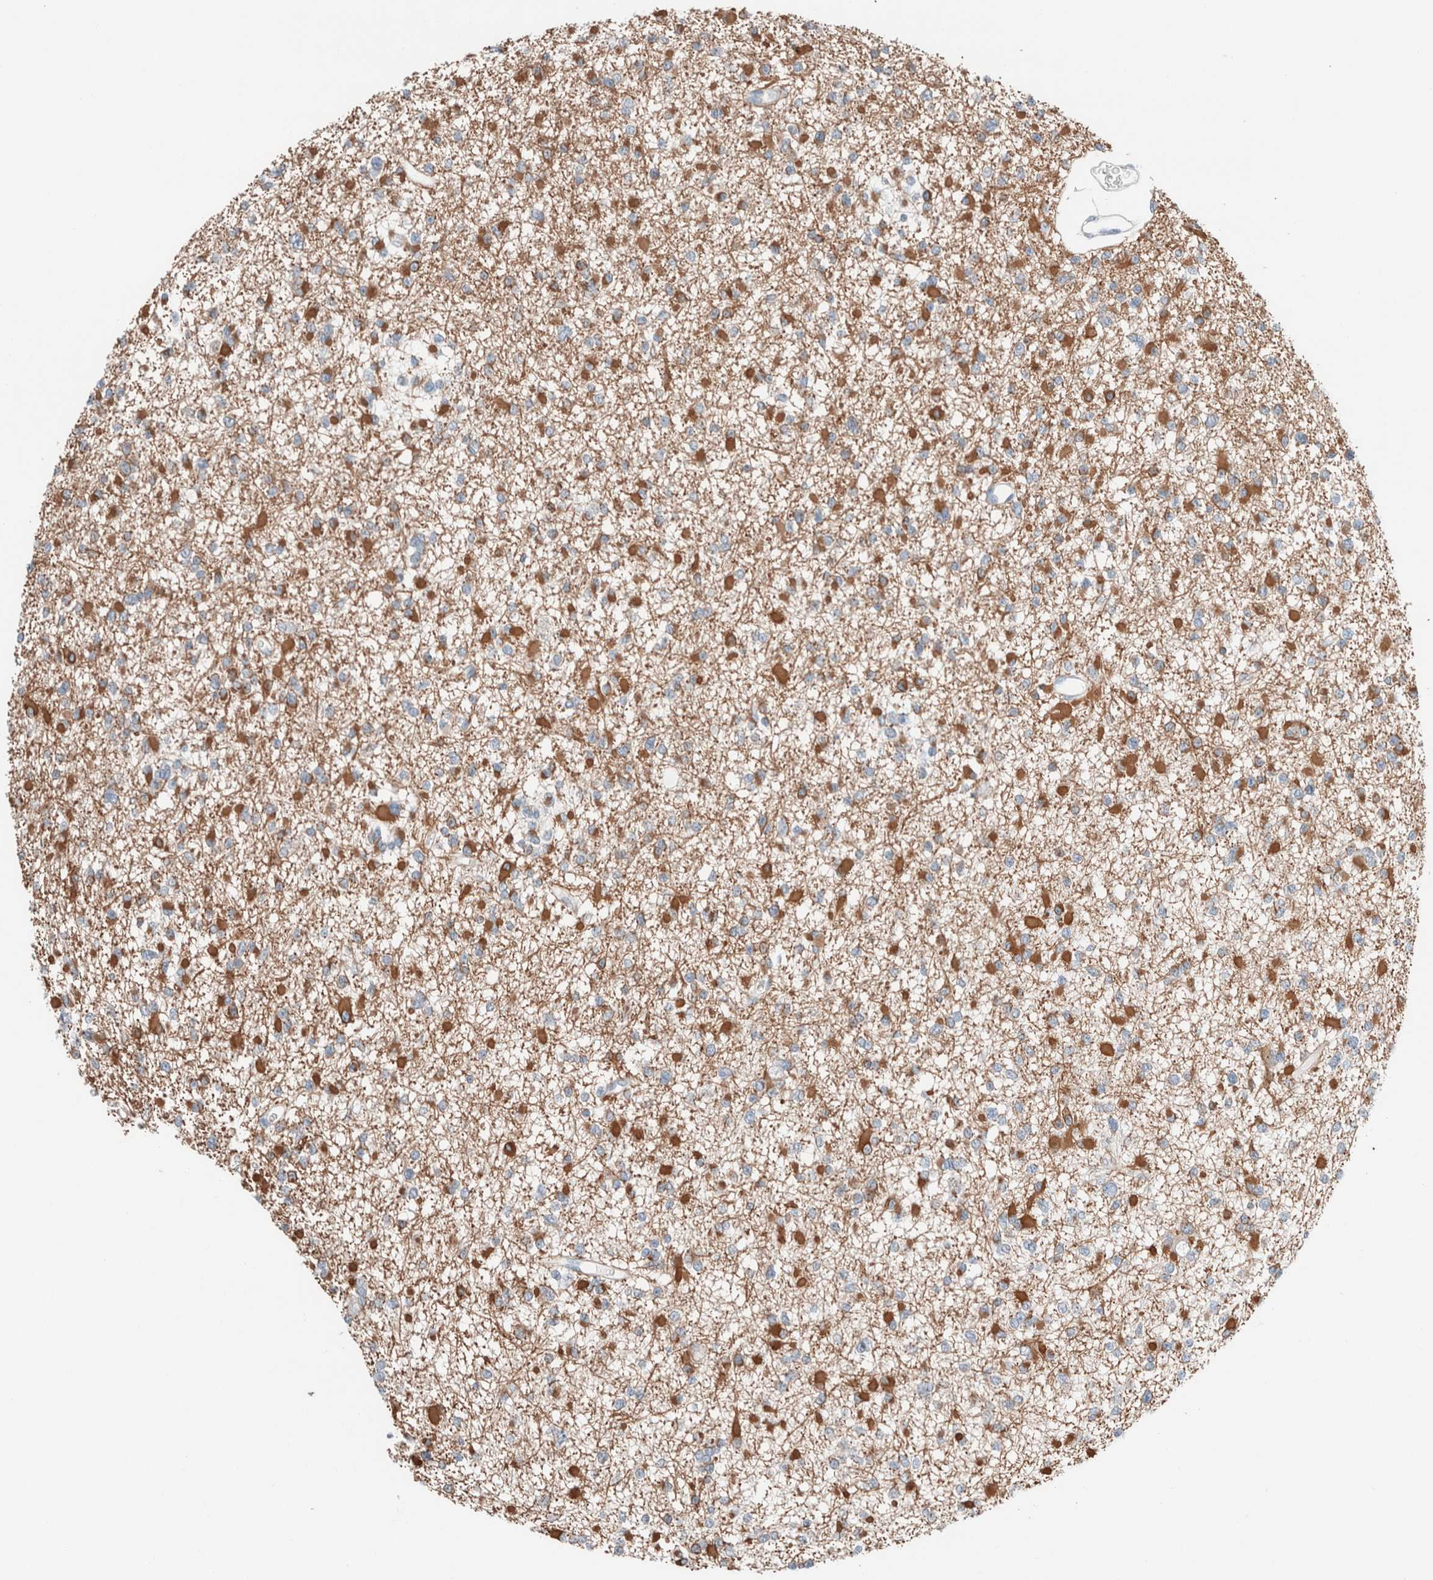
{"staining": {"intensity": "moderate", "quantity": "25%-75%", "location": "cytoplasmic/membranous"}, "tissue": "glioma", "cell_type": "Tumor cells", "image_type": "cancer", "snomed": [{"axis": "morphology", "description": "Glioma, malignant, Low grade"}, {"axis": "topography", "description": "Brain"}], "caption": "Tumor cells reveal medium levels of moderate cytoplasmic/membranous staining in approximately 25%-75% of cells in human glioma.", "gene": "CASC3", "patient": {"sex": "female", "age": 22}}